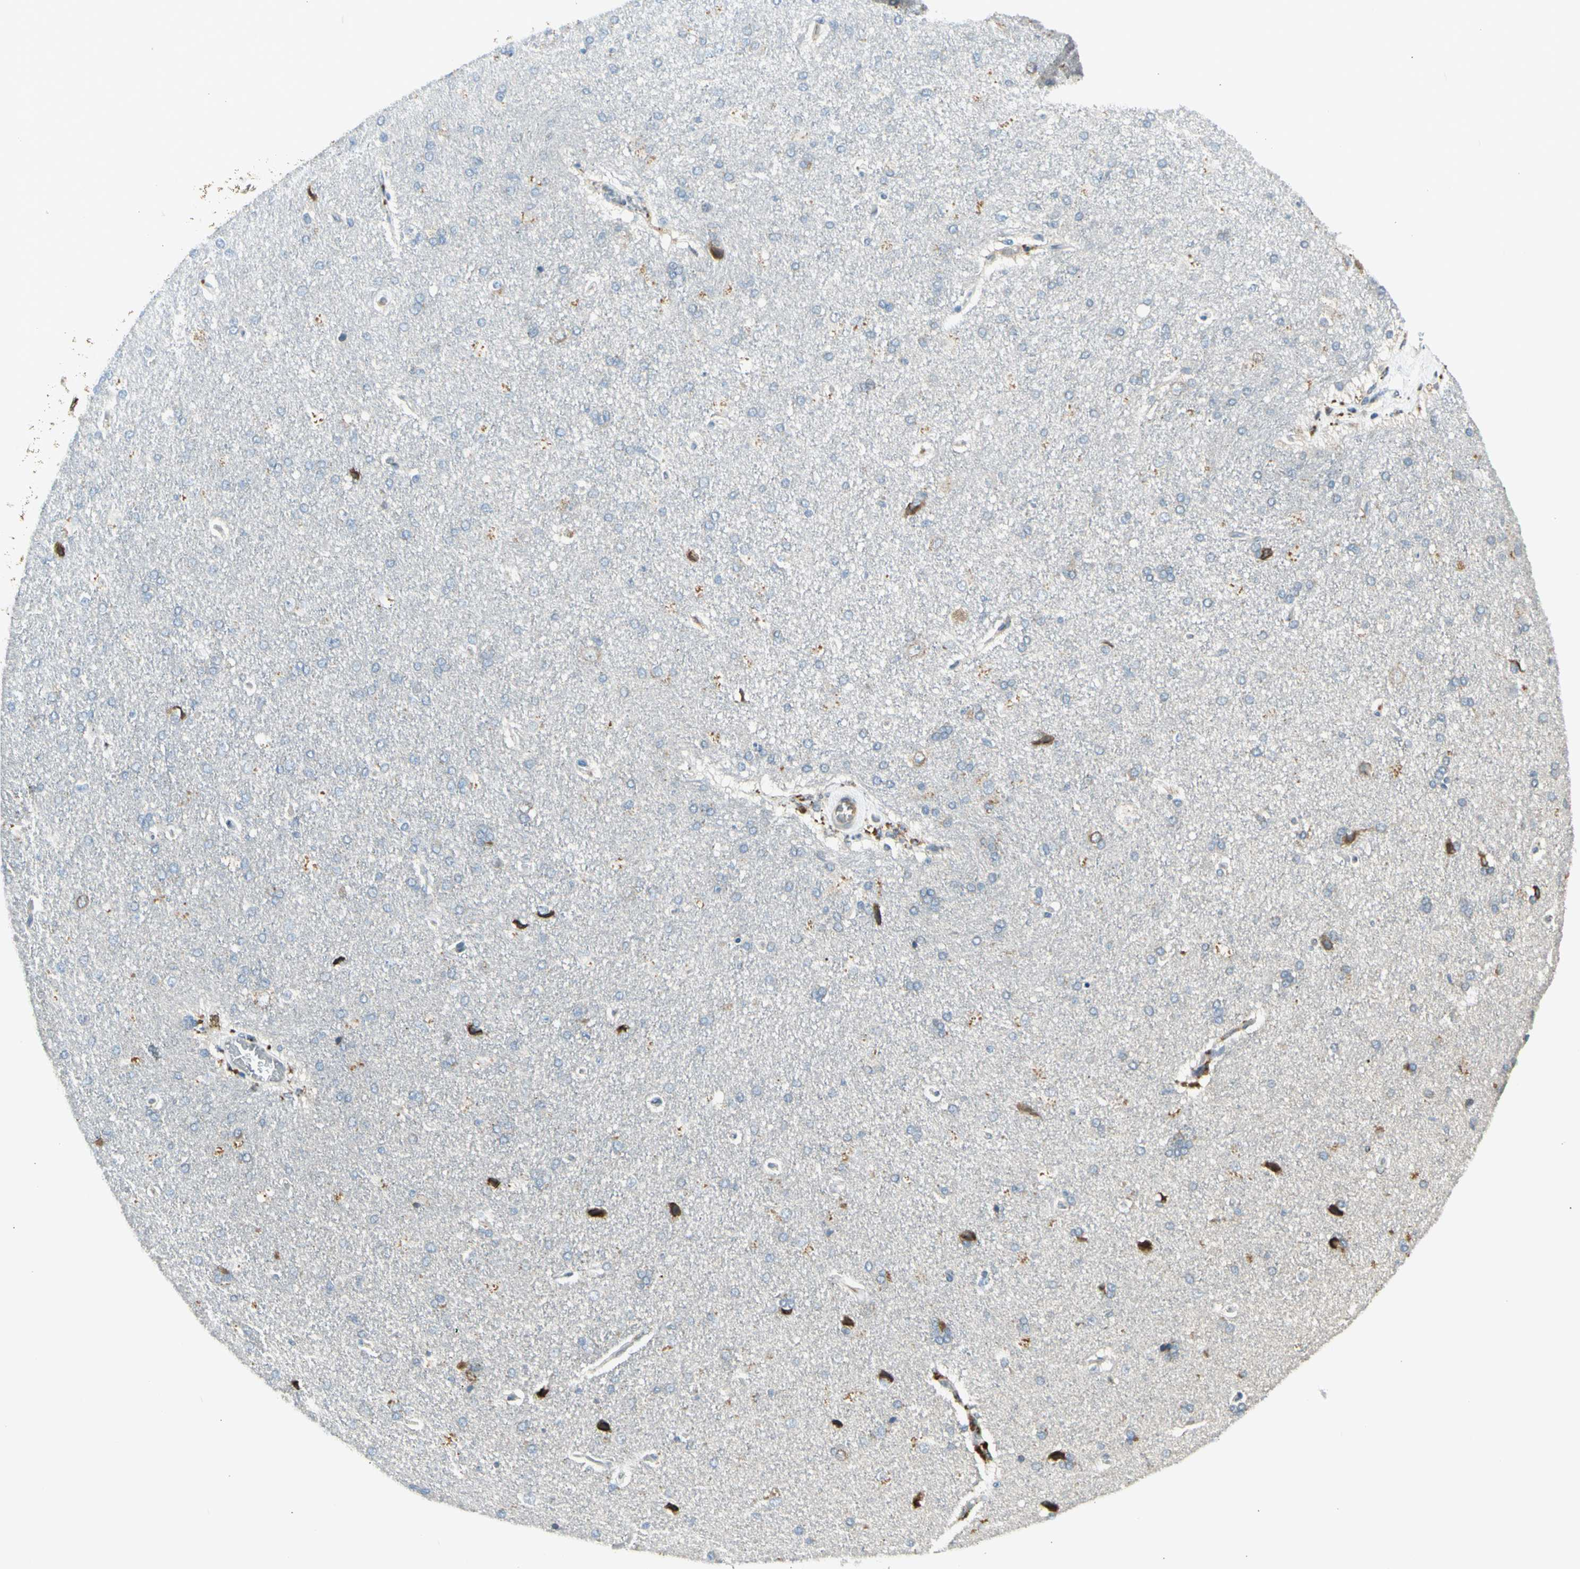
{"staining": {"intensity": "weak", "quantity": ">75%", "location": "cytoplasmic/membranous"}, "tissue": "cerebral cortex", "cell_type": "Endothelial cells", "image_type": "normal", "snomed": [{"axis": "morphology", "description": "Normal tissue, NOS"}, {"axis": "topography", "description": "Cerebral cortex"}], "caption": "This photomicrograph reveals immunohistochemistry staining of unremarkable human cerebral cortex, with low weak cytoplasmic/membranous positivity in about >75% of endothelial cells.", "gene": "NPHP3", "patient": {"sex": "male", "age": 62}}